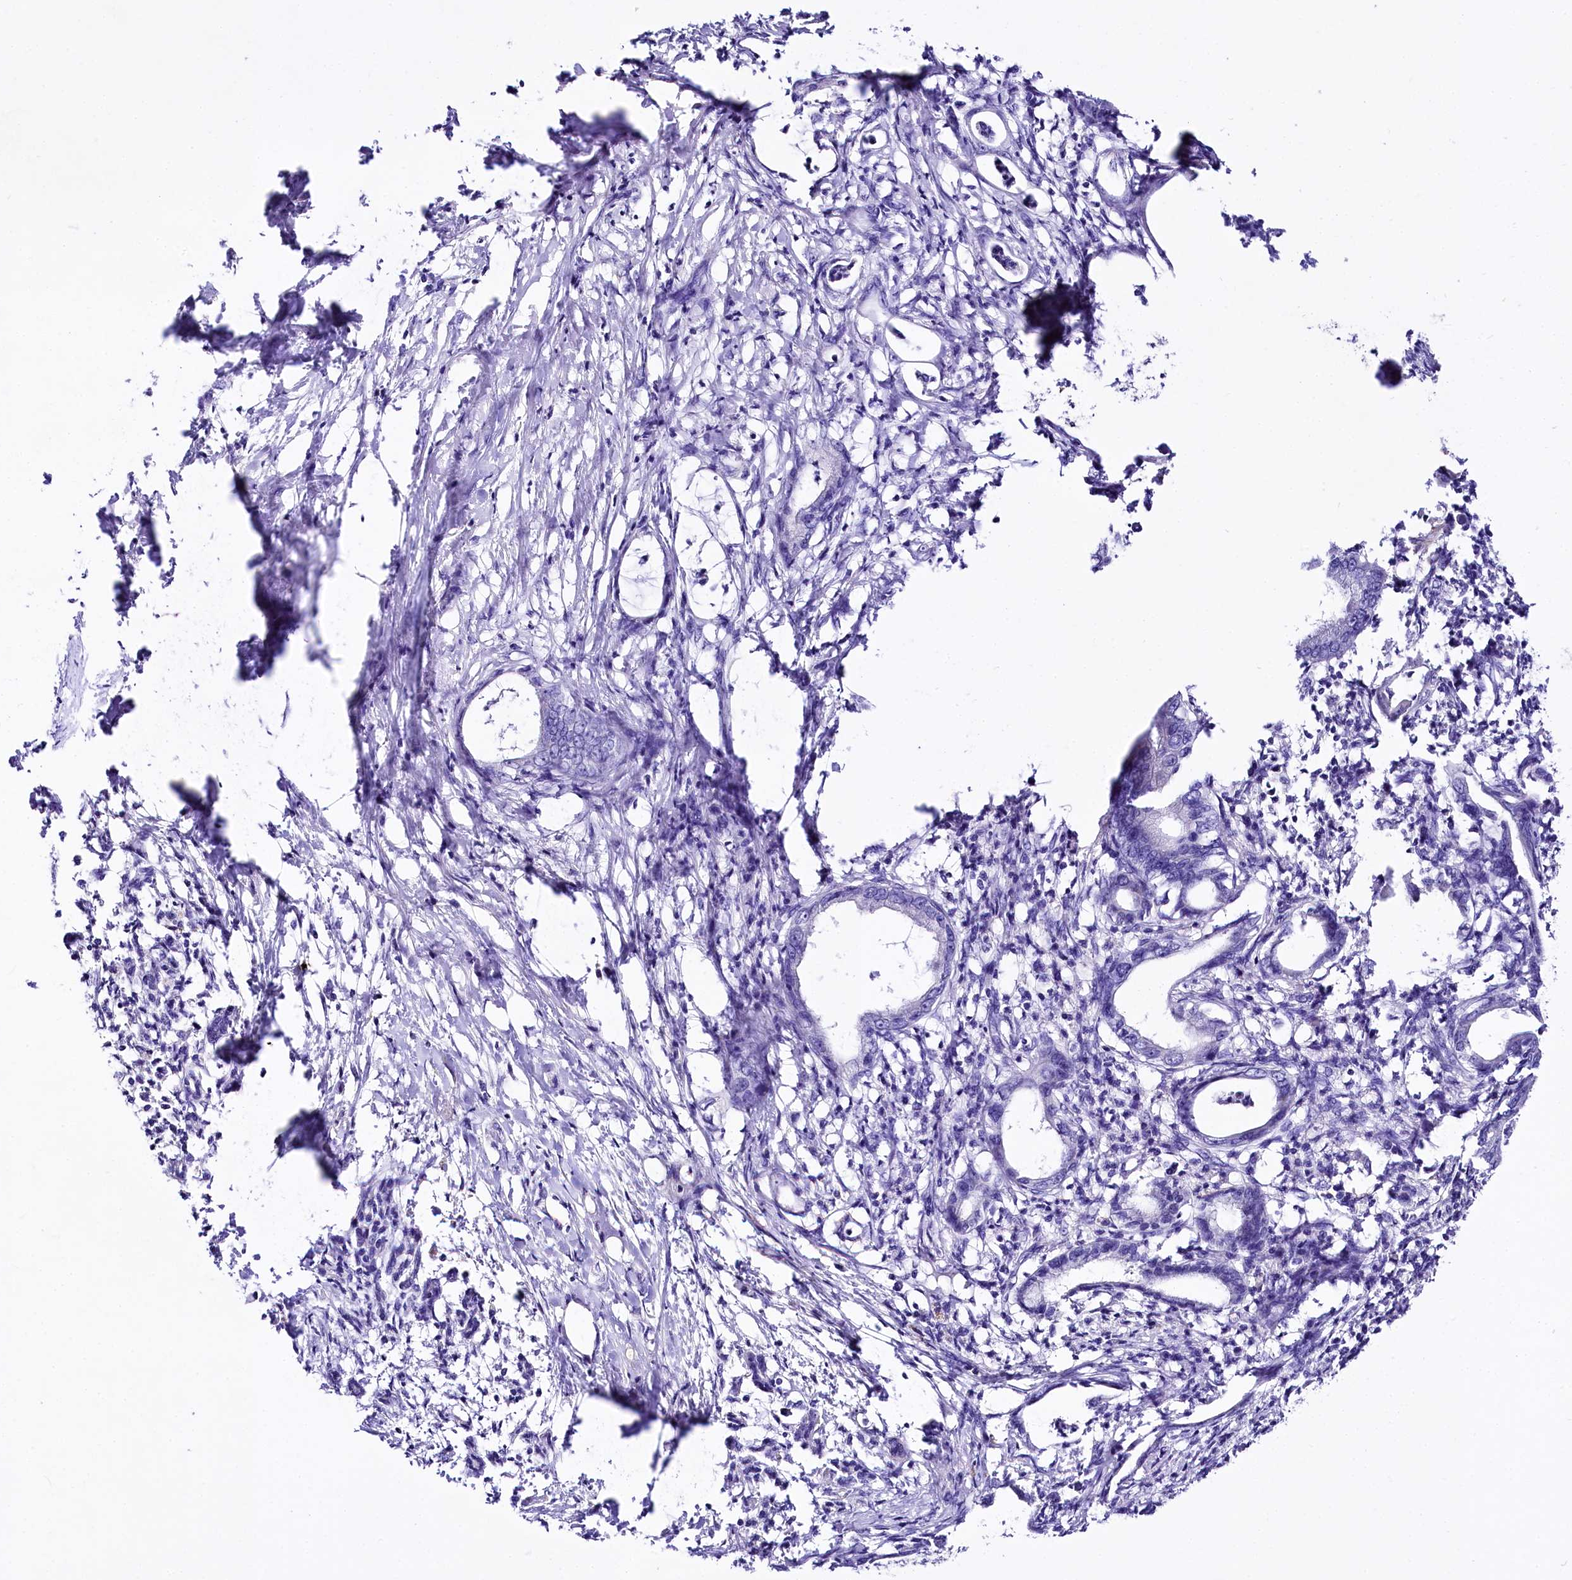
{"staining": {"intensity": "negative", "quantity": "none", "location": "none"}, "tissue": "pancreatic cancer", "cell_type": "Tumor cells", "image_type": "cancer", "snomed": [{"axis": "morphology", "description": "Adenocarcinoma, NOS"}, {"axis": "topography", "description": "Pancreas"}], "caption": "Immunohistochemical staining of human adenocarcinoma (pancreatic) shows no significant expression in tumor cells.", "gene": "A2ML1", "patient": {"sex": "female", "age": 55}}